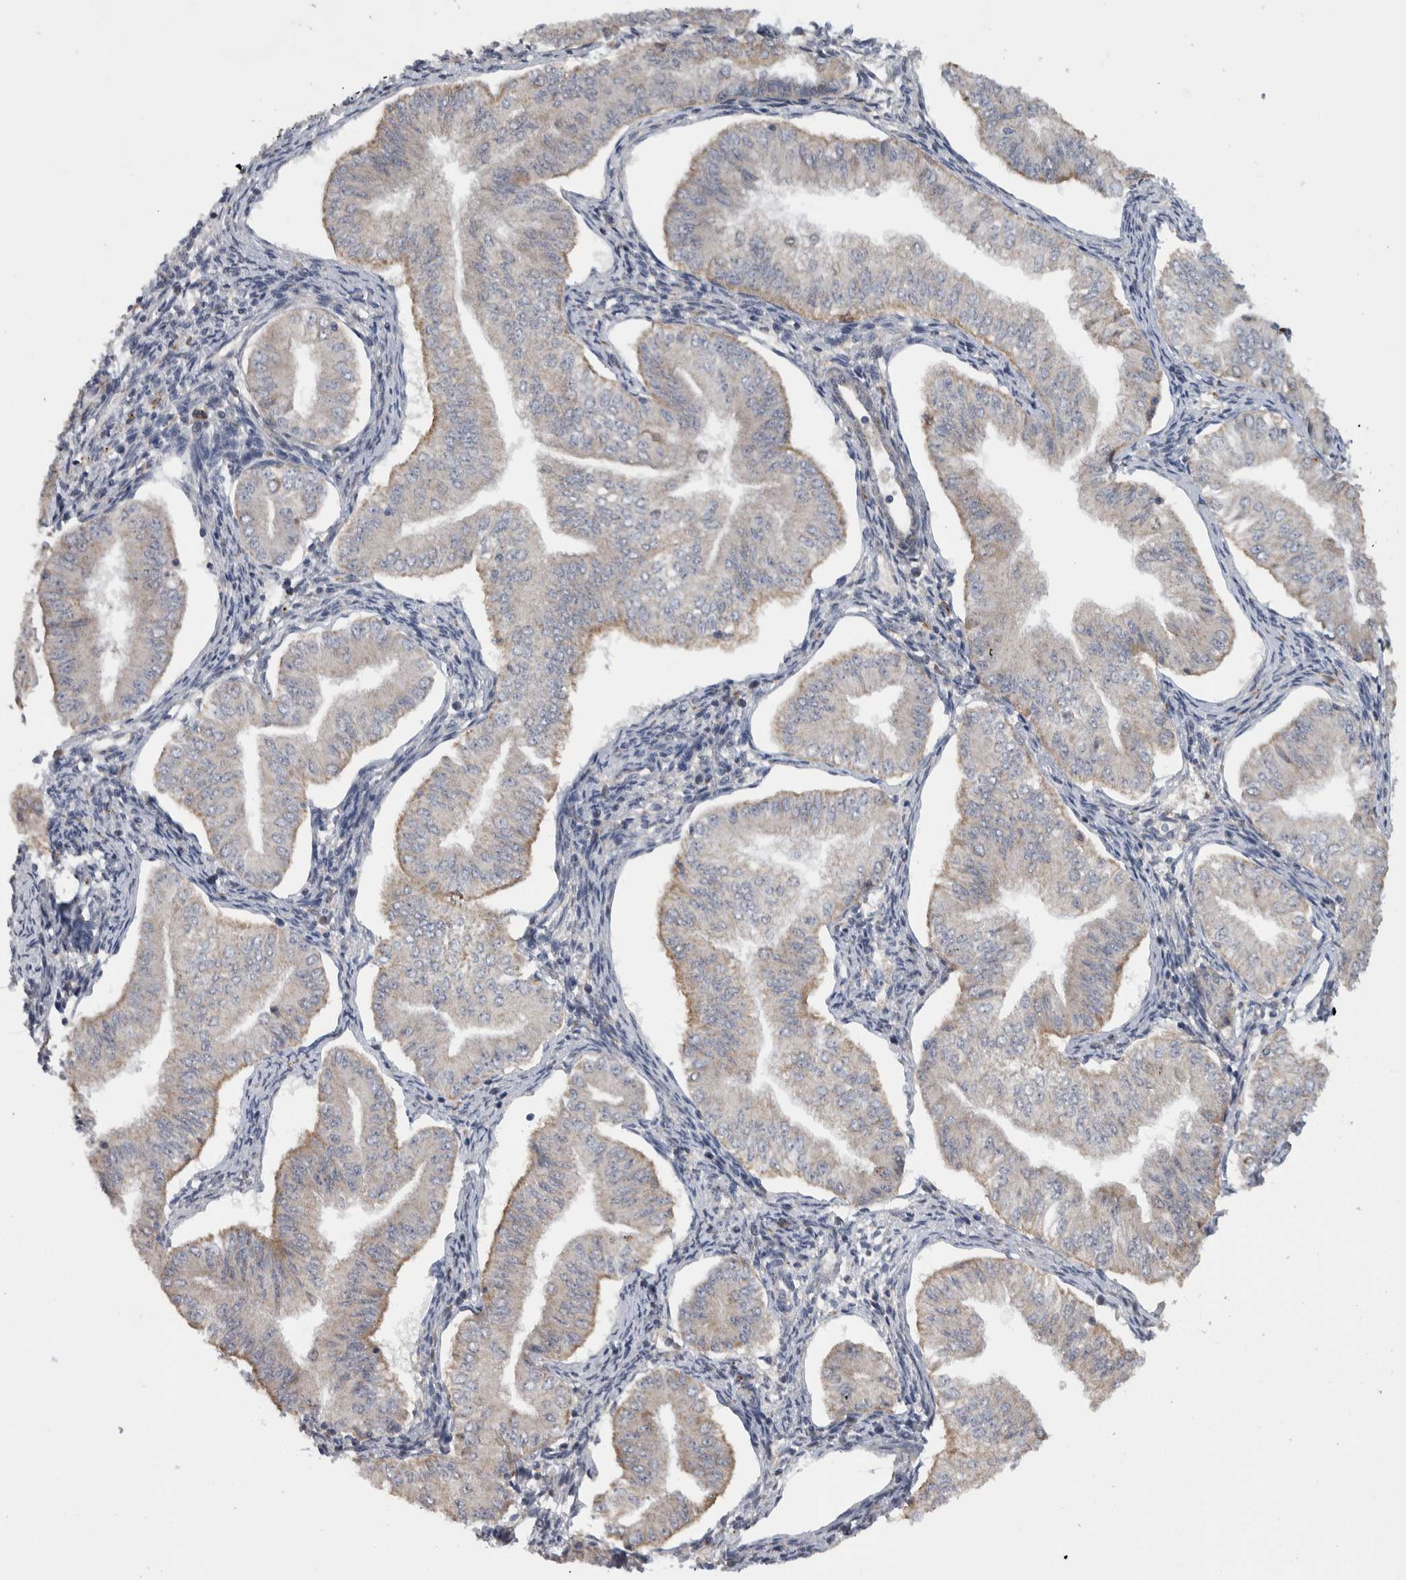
{"staining": {"intensity": "weak", "quantity": "25%-75%", "location": "cytoplasmic/membranous"}, "tissue": "endometrial cancer", "cell_type": "Tumor cells", "image_type": "cancer", "snomed": [{"axis": "morphology", "description": "Normal tissue, NOS"}, {"axis": "morphology", "description": "Adenocarcinoma, NOS"}, {"axis": "topography", "description": "Endometrium"}], "caption": "Immunohistochemical staining of adenocarcinoma (endometrial) exhibits weak cytoplasmic/membranous protein expression in approximately 25%-75% of tumor cells. The protein is stained brown, and the nuclei are stained in blue (DAB IHC with brightfield microscopy, high magnification).", "gene": "FAM83G", "patient": {"sex": "female", "age": 53}}